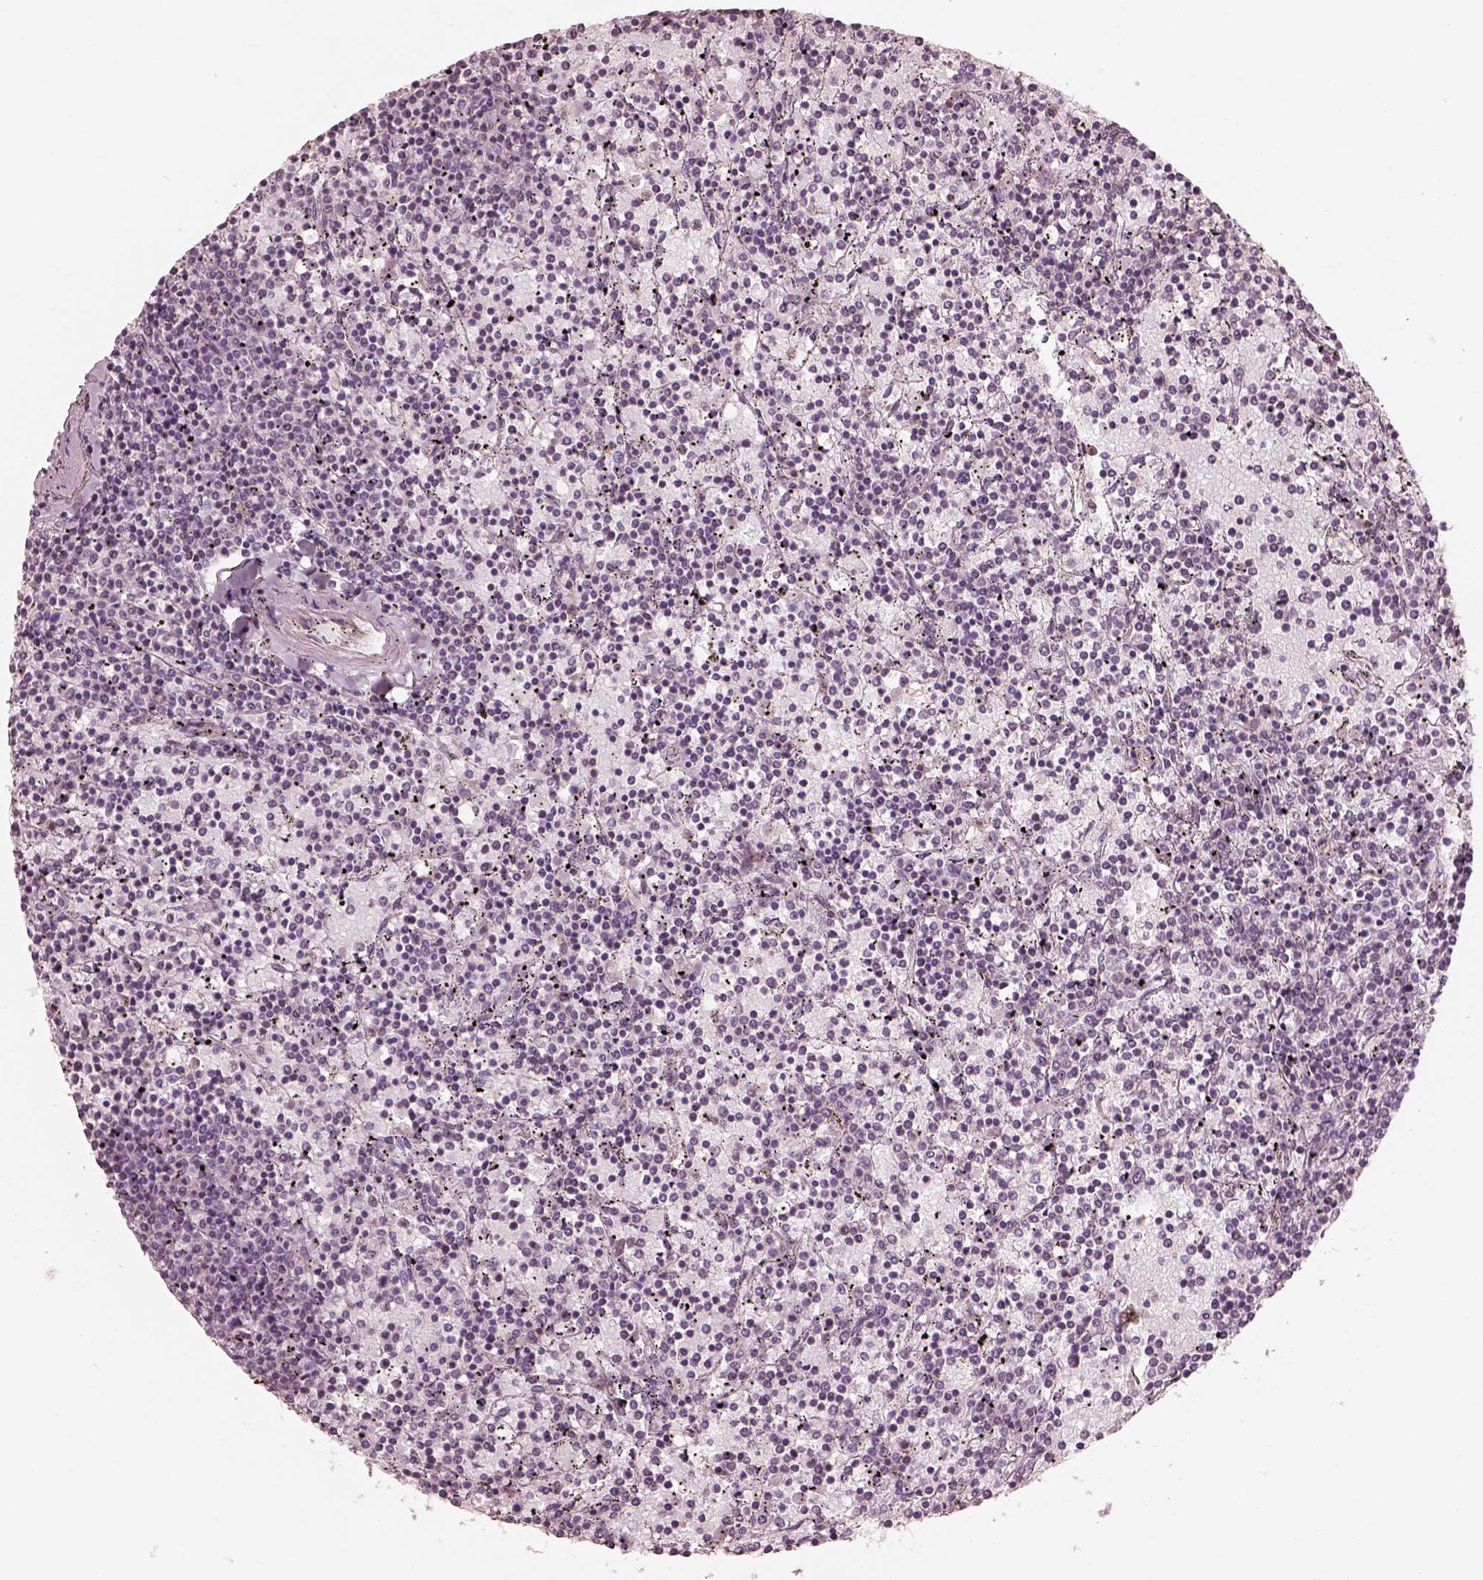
{"staining": {"intensity": "negative", "quantity": "none", "location": "none"}, "tissue": "lymphoma", "cell_type": "Tumor cells", "image_type": "cancer", "snomed": [{"axis": "morphology", "description": "Malignant lymphoma, non-Hodgkin's type, Low grade"}, {"axis": "topography", "description": "Spleen"}], "caption": "This is a micrograph of immunohistochemistry staining of malignant lymphoma, non-Hodgkin's type (low-grade), which shows no staining in tumor cells. The staining is performed using DAB brown chromogen with nuclei counter-stained in using hematoxylin.", "gene": "ELAPOR1", "patient": {"sex": "female", "age": 77}}